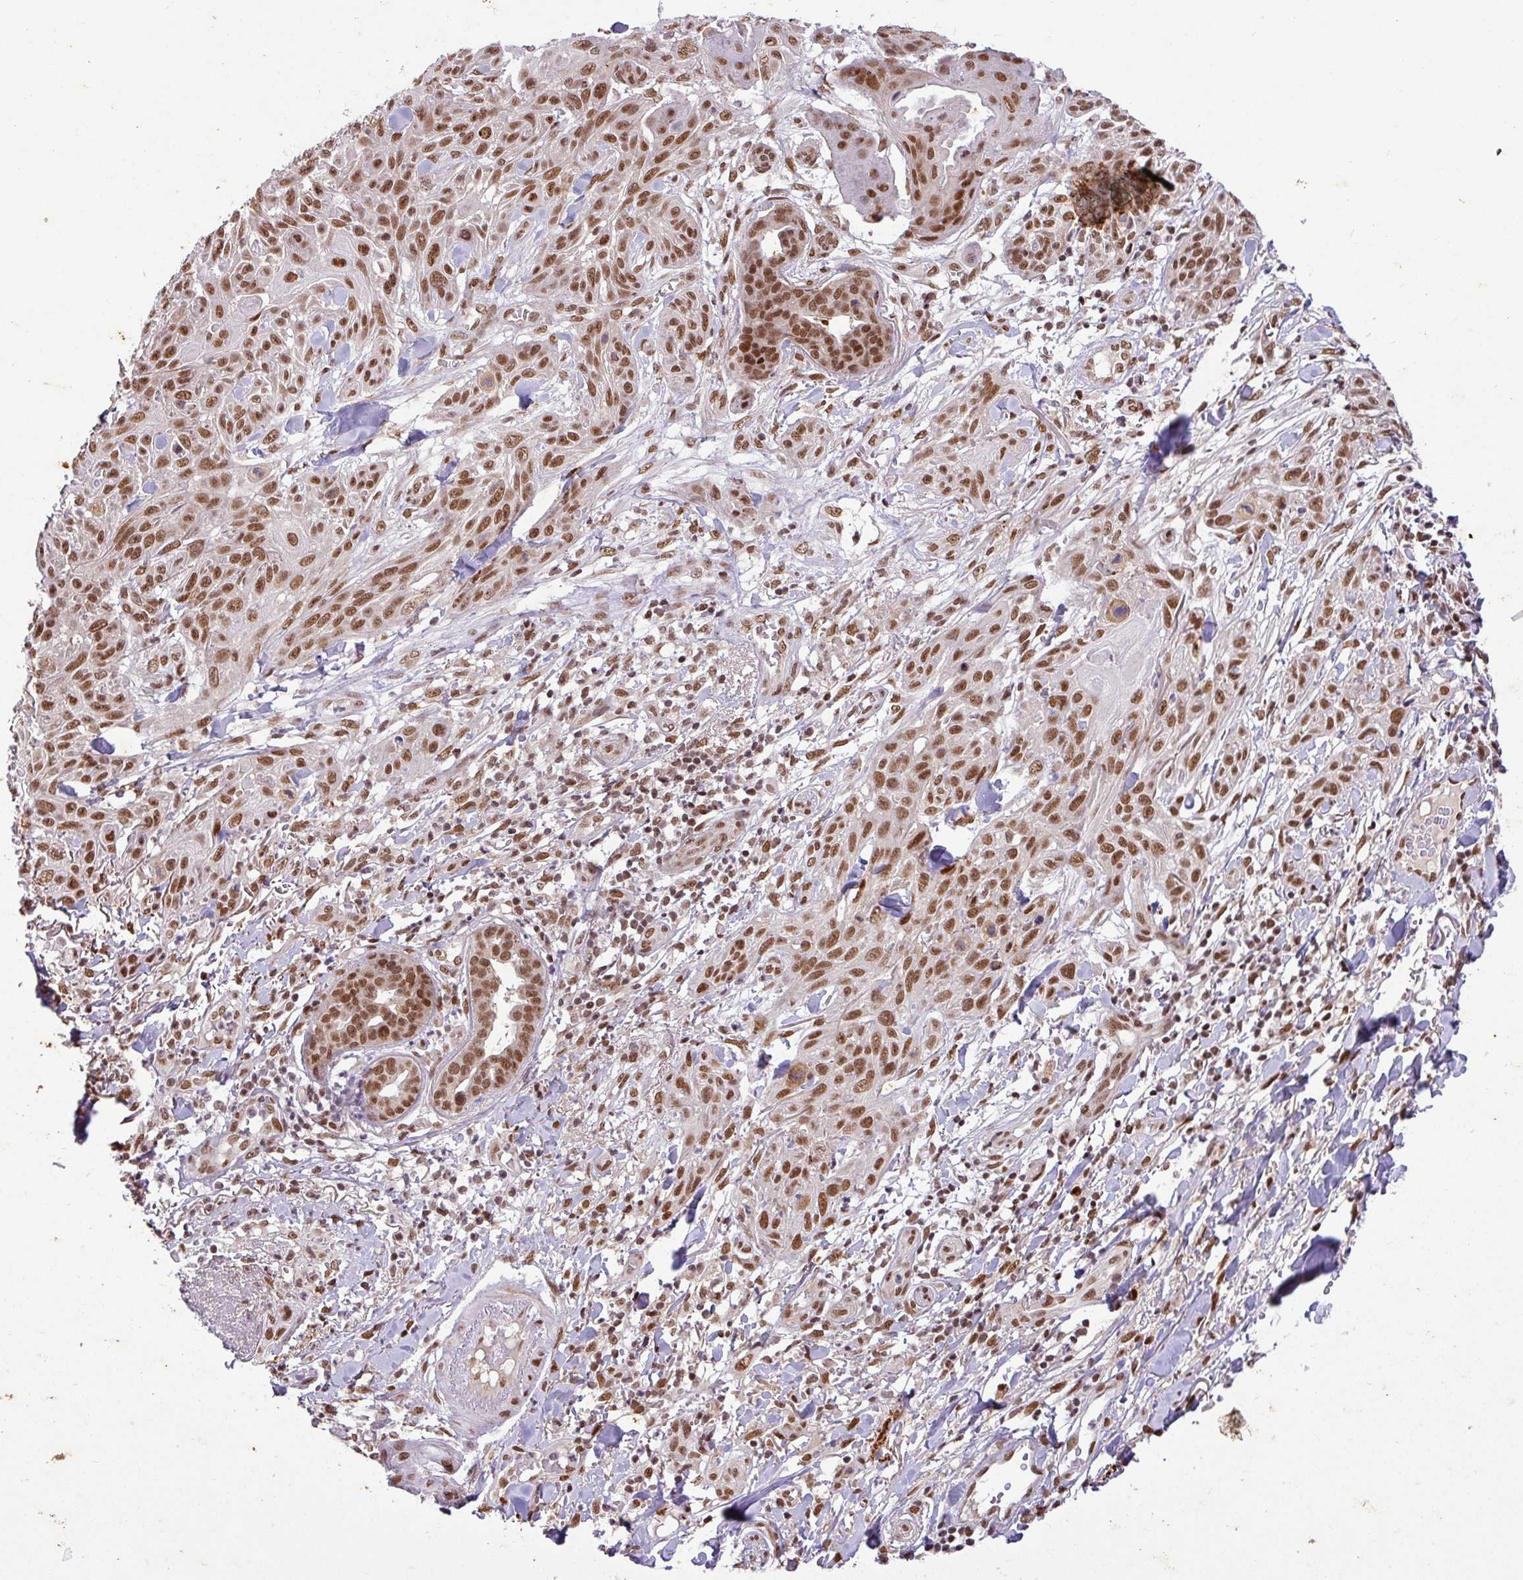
{"staining": {"intensity": "strong", "quantity": ">75%", "location": "nuclear"}, "tissue": "skin cancer", "cell_type": "Tumor cells", "image_type": "cancer", "snomed": [{"axis": "morphology", "description": "Squamous cell carcinoma, NOS"}, {"axis": "topography", "description": "Skin"}], "caption": "DAB (3,3'-diaminobenzidine) immunohistochemical staining of human skin squamous cell carcinoma shows strong nuclear protein expression in about >75% of tumor cells.", "gene": "SRSF2", "patient": {"sex": "male", "age": 86}}